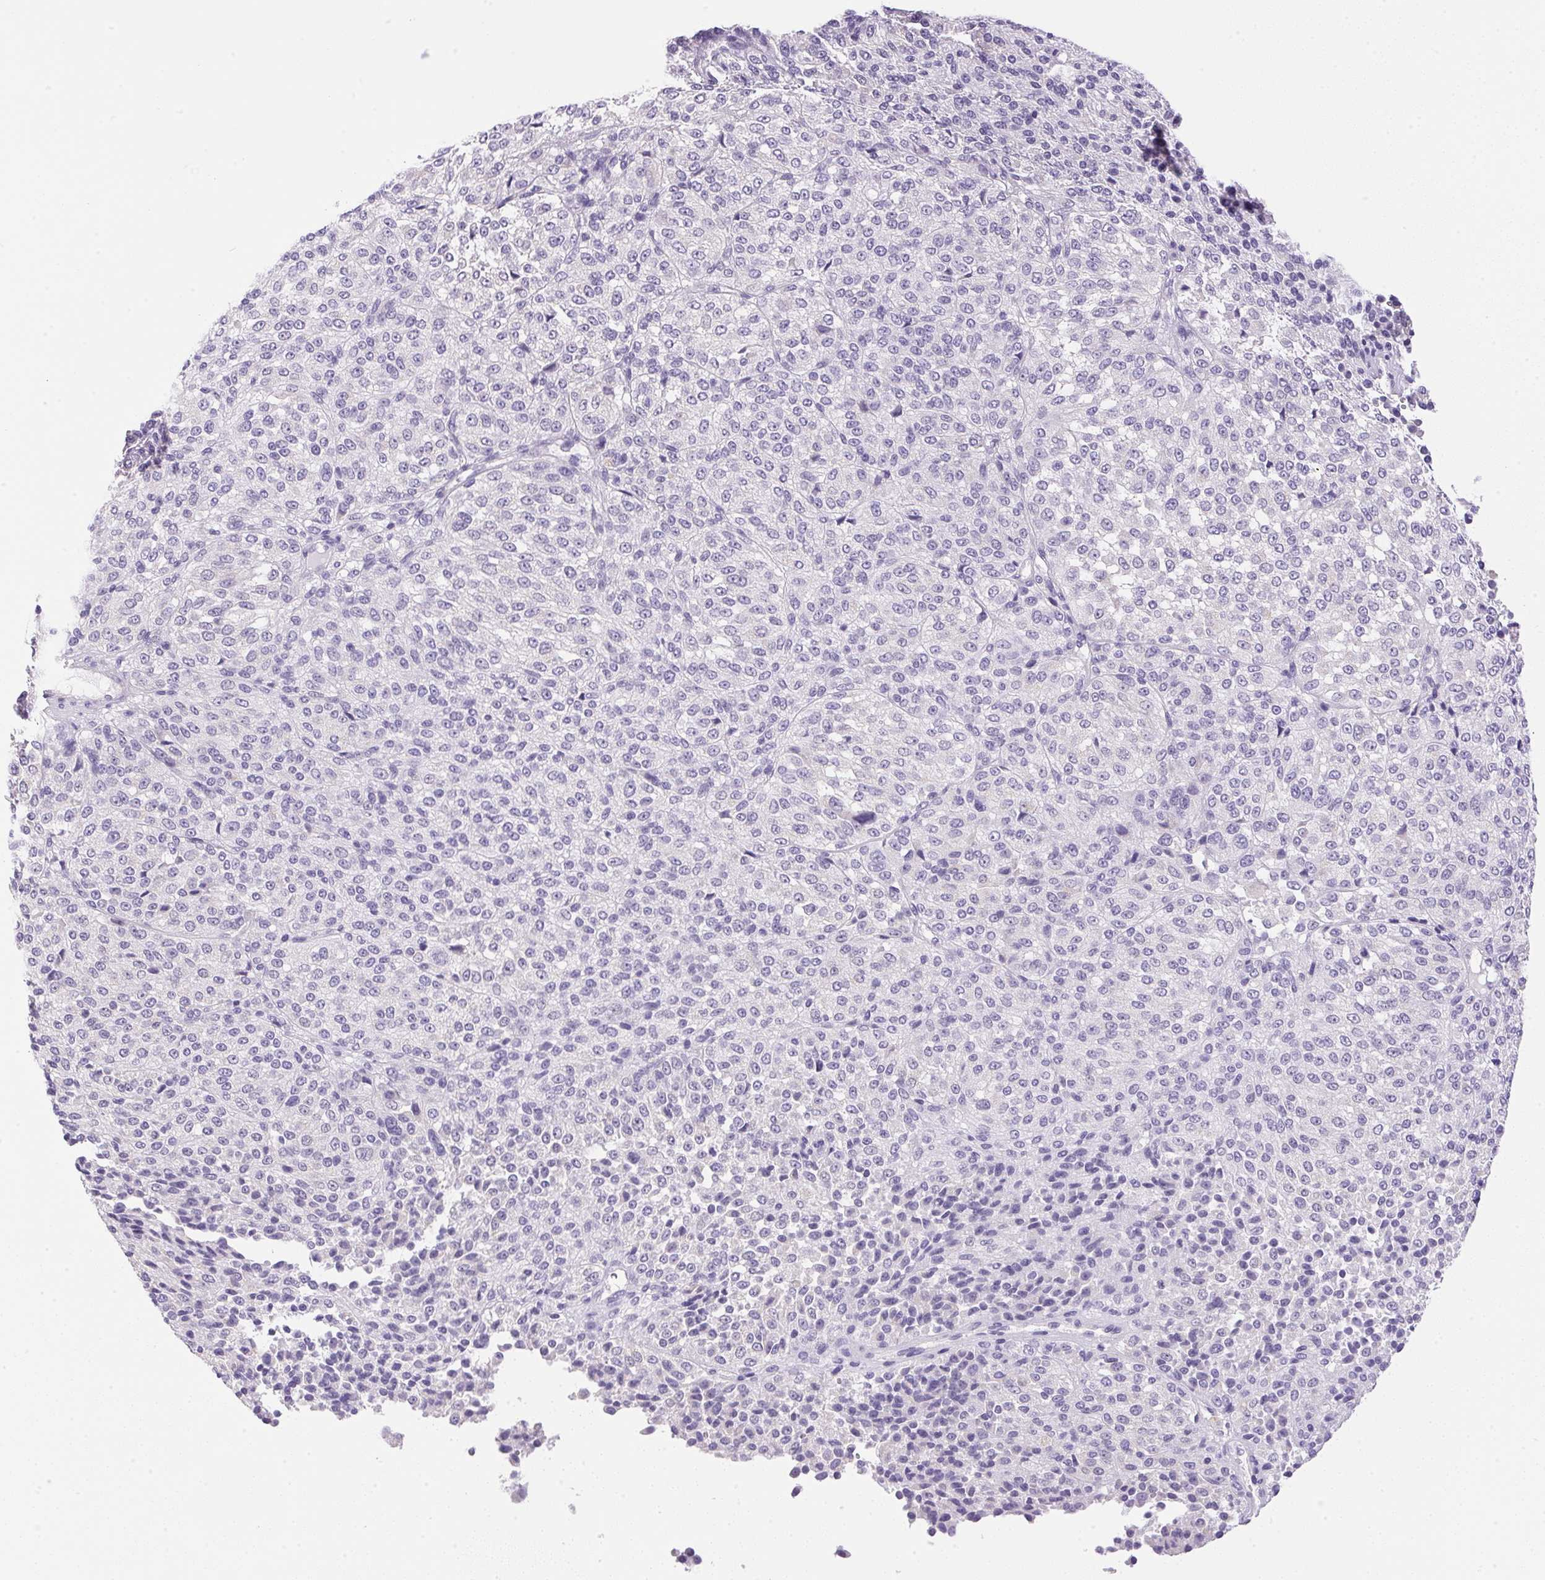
{"staining": {"intensity": "negative", "quantity": "none", "location": "none"}, "tissue": "melanoma", "cell_type": "Tumor cells", "image_type": "cancer", "snomed": [{"axis": "morphology", "description": "Malignant melanoma, Metastatic site"}, {"axis": "topography", "description": "Brain"}], "caption": "DAB (3,3'-diaminobenzidine) immunohistochemical staining of human malignant melanoma (metastatic site) displays no significant staining in tumor cells.", "gene": "ATP6V0A4", "patient": {"sex": "female", "age": 56}}